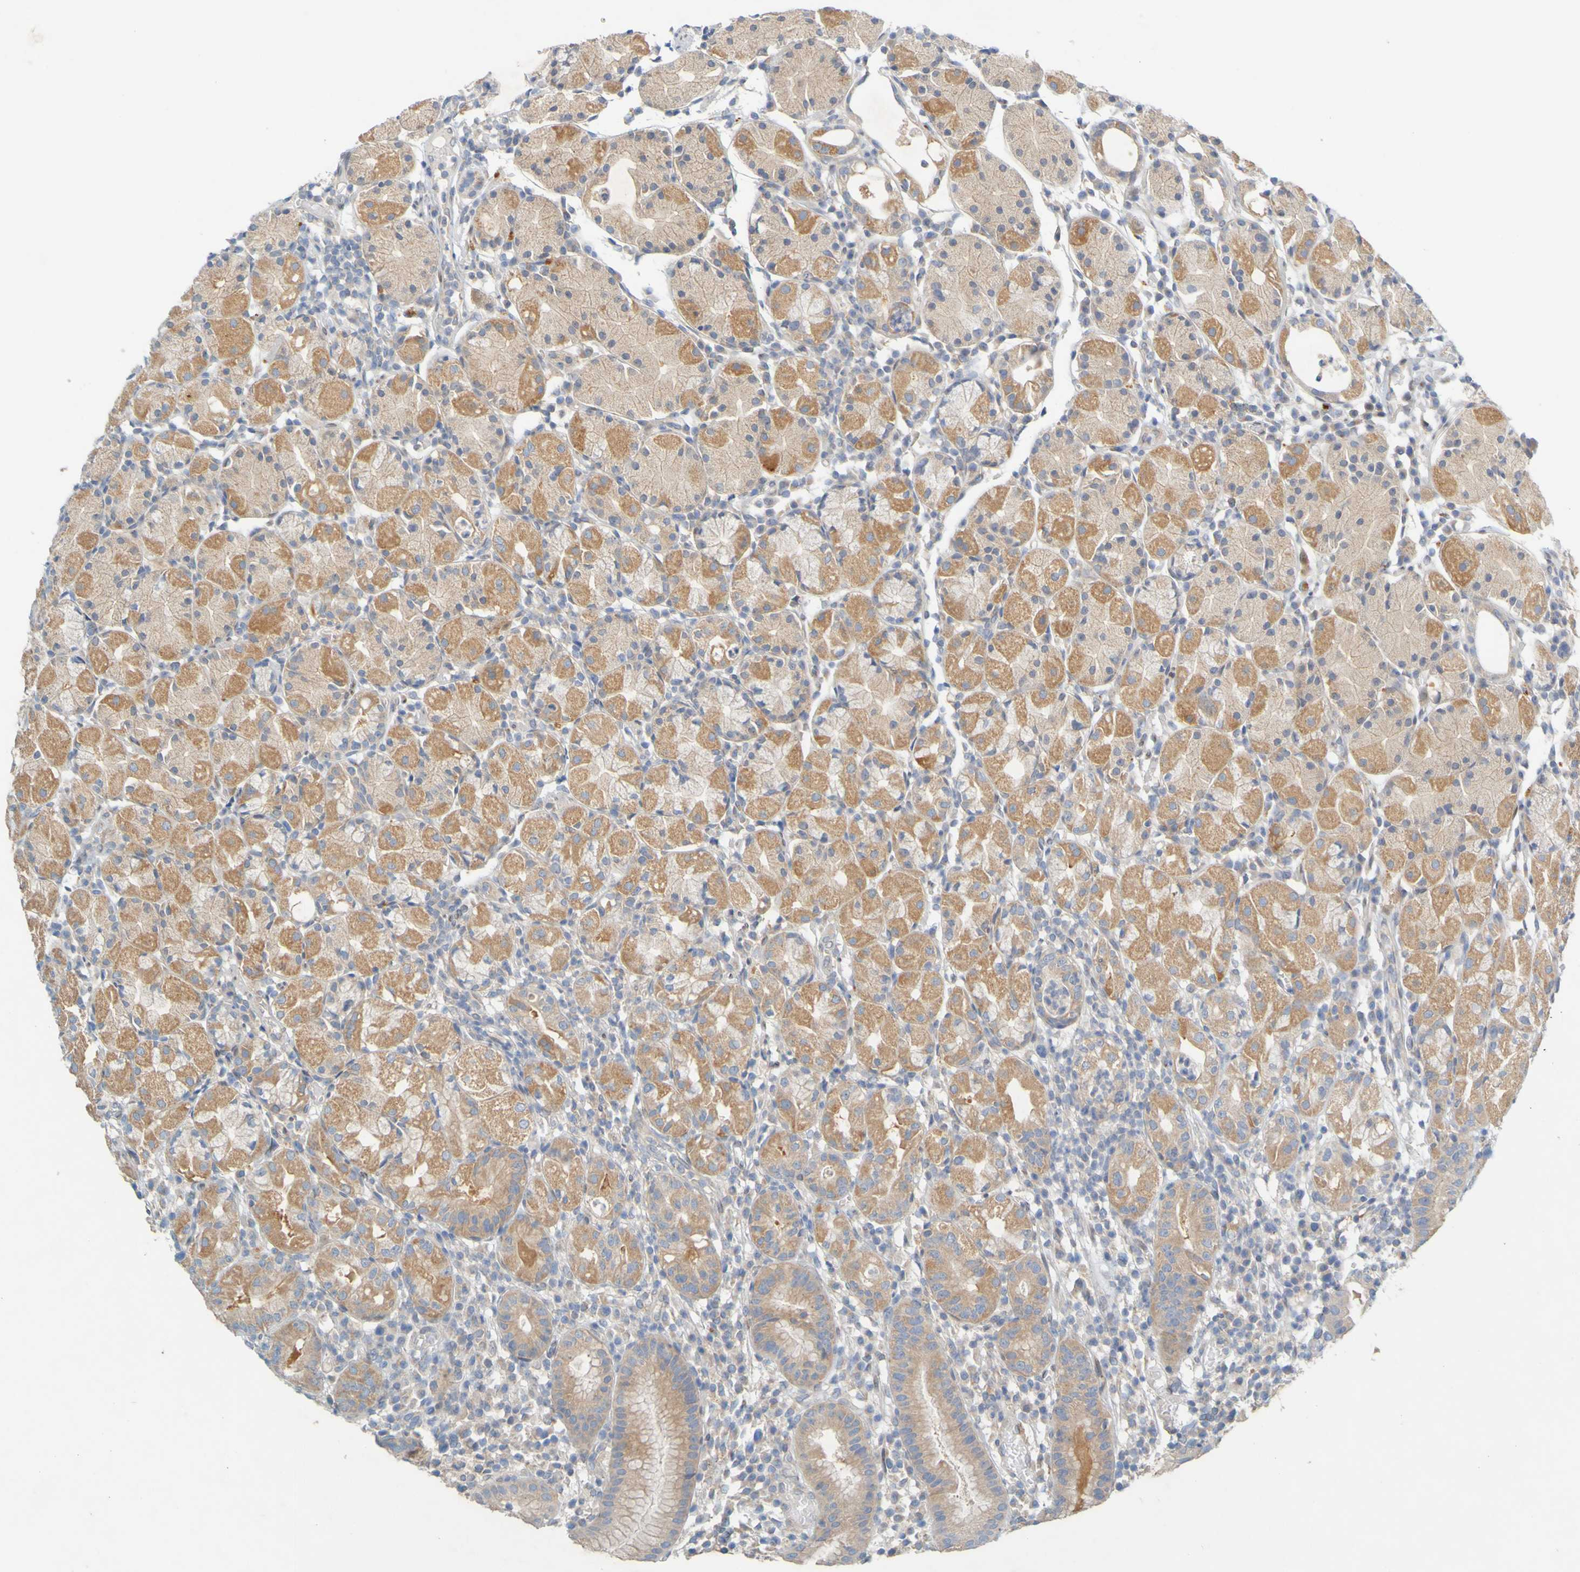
{"staining": {"intensity": "moderate", "quantity": ">75%", "location": "cytoplasmic/membranous"}, "tissue": "stomach", "cell_type": "Glandular cells", "image_type": "normal", "snomed": [{"axis": "morphology", "description": "Normal tissue, NOS"}, {"axis": "topography", "description": "Stomach"}, {"axis": "topography", "description": "Stomach, lower"}], "caption": "Protein staining of unremarkable stomach exhibits moderate cytoplasmic/membranous positivity in approximately >75% of glandular cells. The staining is performed using DAB brown chromogen to label protein expression. The nuclei are counter-stained blue using hematoxylin.", "gene": "MAG", "patient": {"sex": "female", "age": 75}}